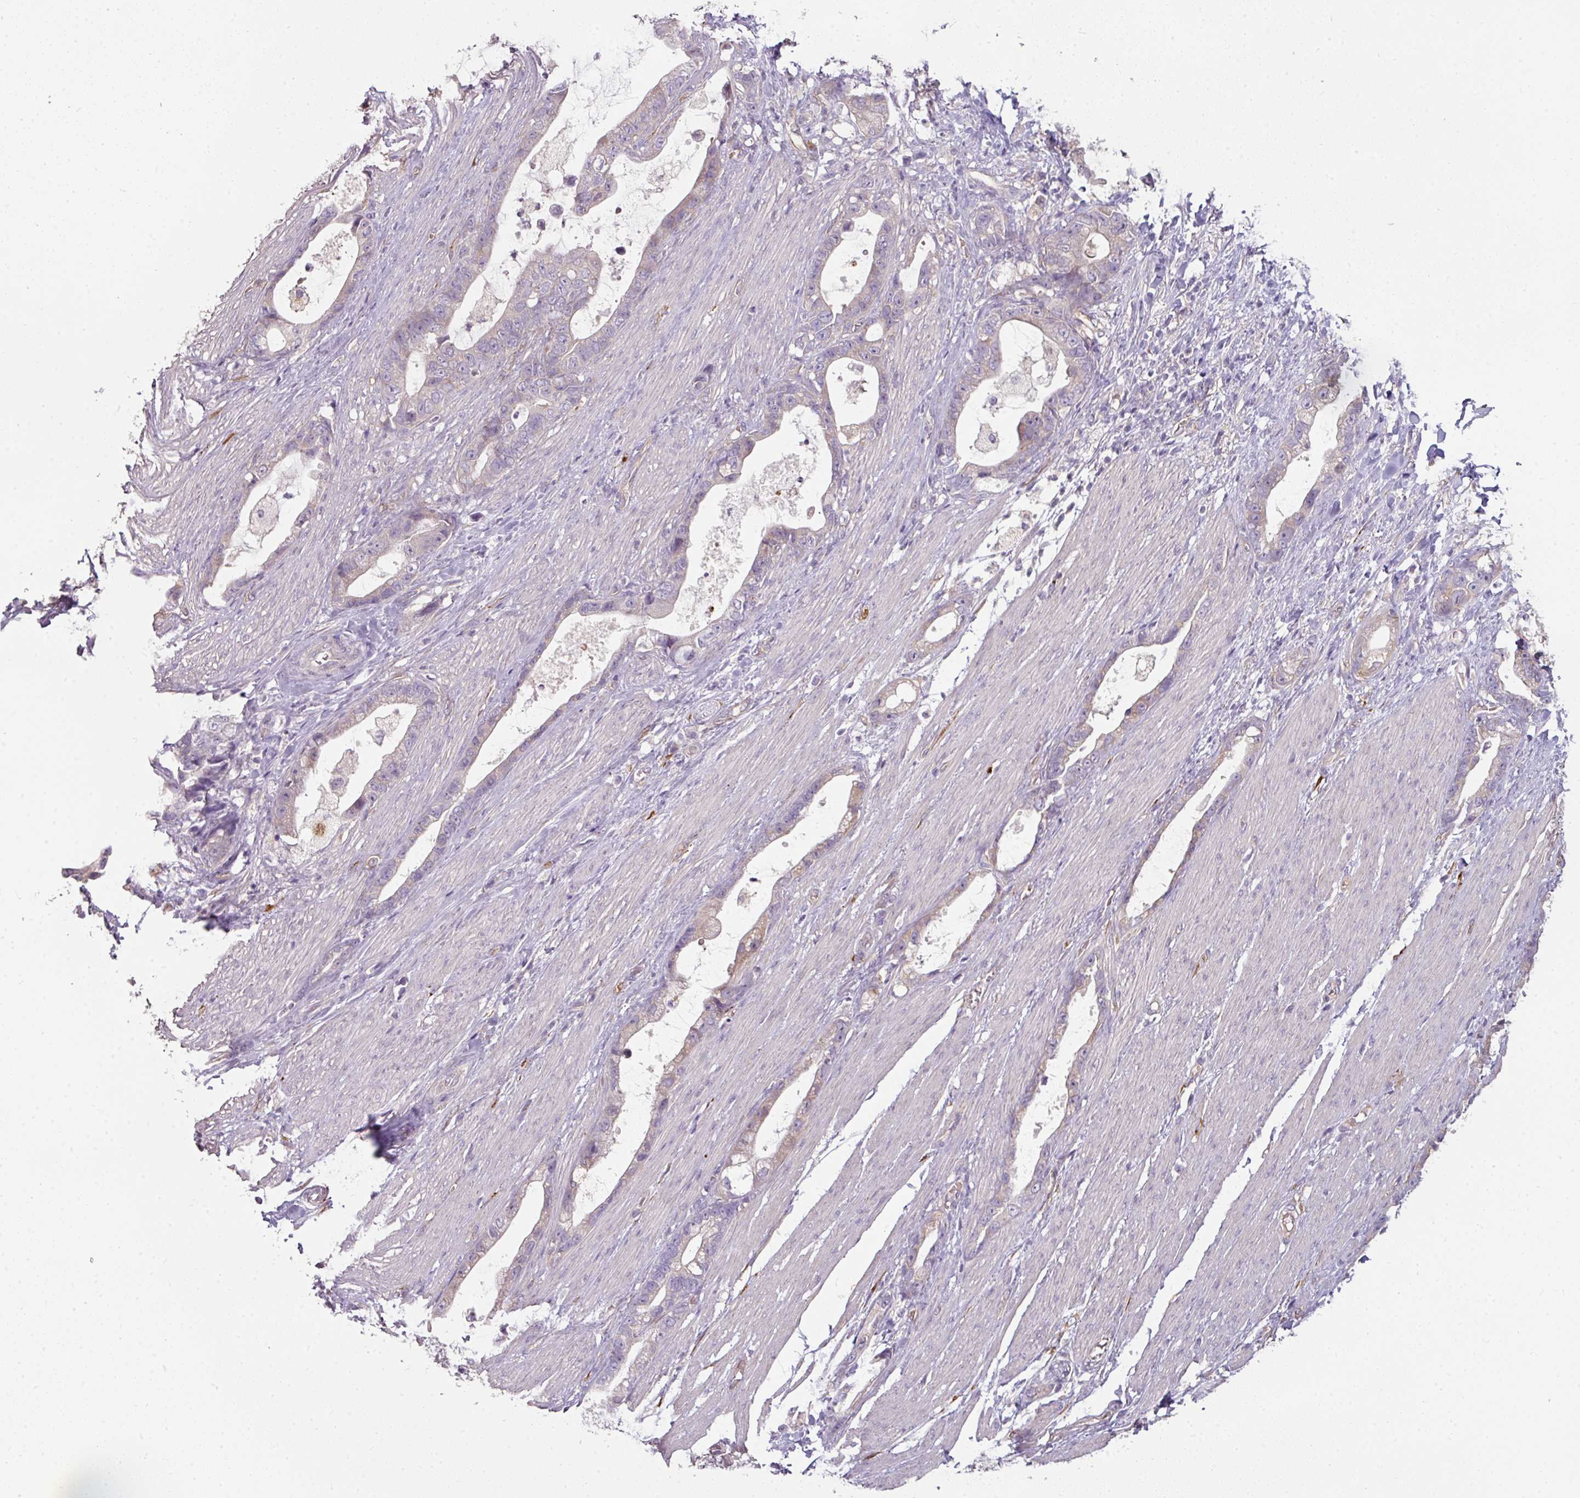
{"staining": {"intensity": "moderate", "quantity": "<25%", "location": "cytoplasmic/membranous"}, "tissue": "stomach cancer", "cell_type": "Tumor cells", "image_type": "cancer", "snomed": [{"axis": "morphology", "description": "Adenocarcinoma, NOS"}, {"axis": "topography", "description": "Stomach"}], "caption": "Brown immunohistochemical staining in human stomach adenocarcinoma demonstrates moderate cytoplasmic/membranous staining in approximately <25% of tumor cells. (IHC, brightfield microscopy, high magnification).", "gene": "C19orf33", "patient": {"sex": "male", "age": 55}}